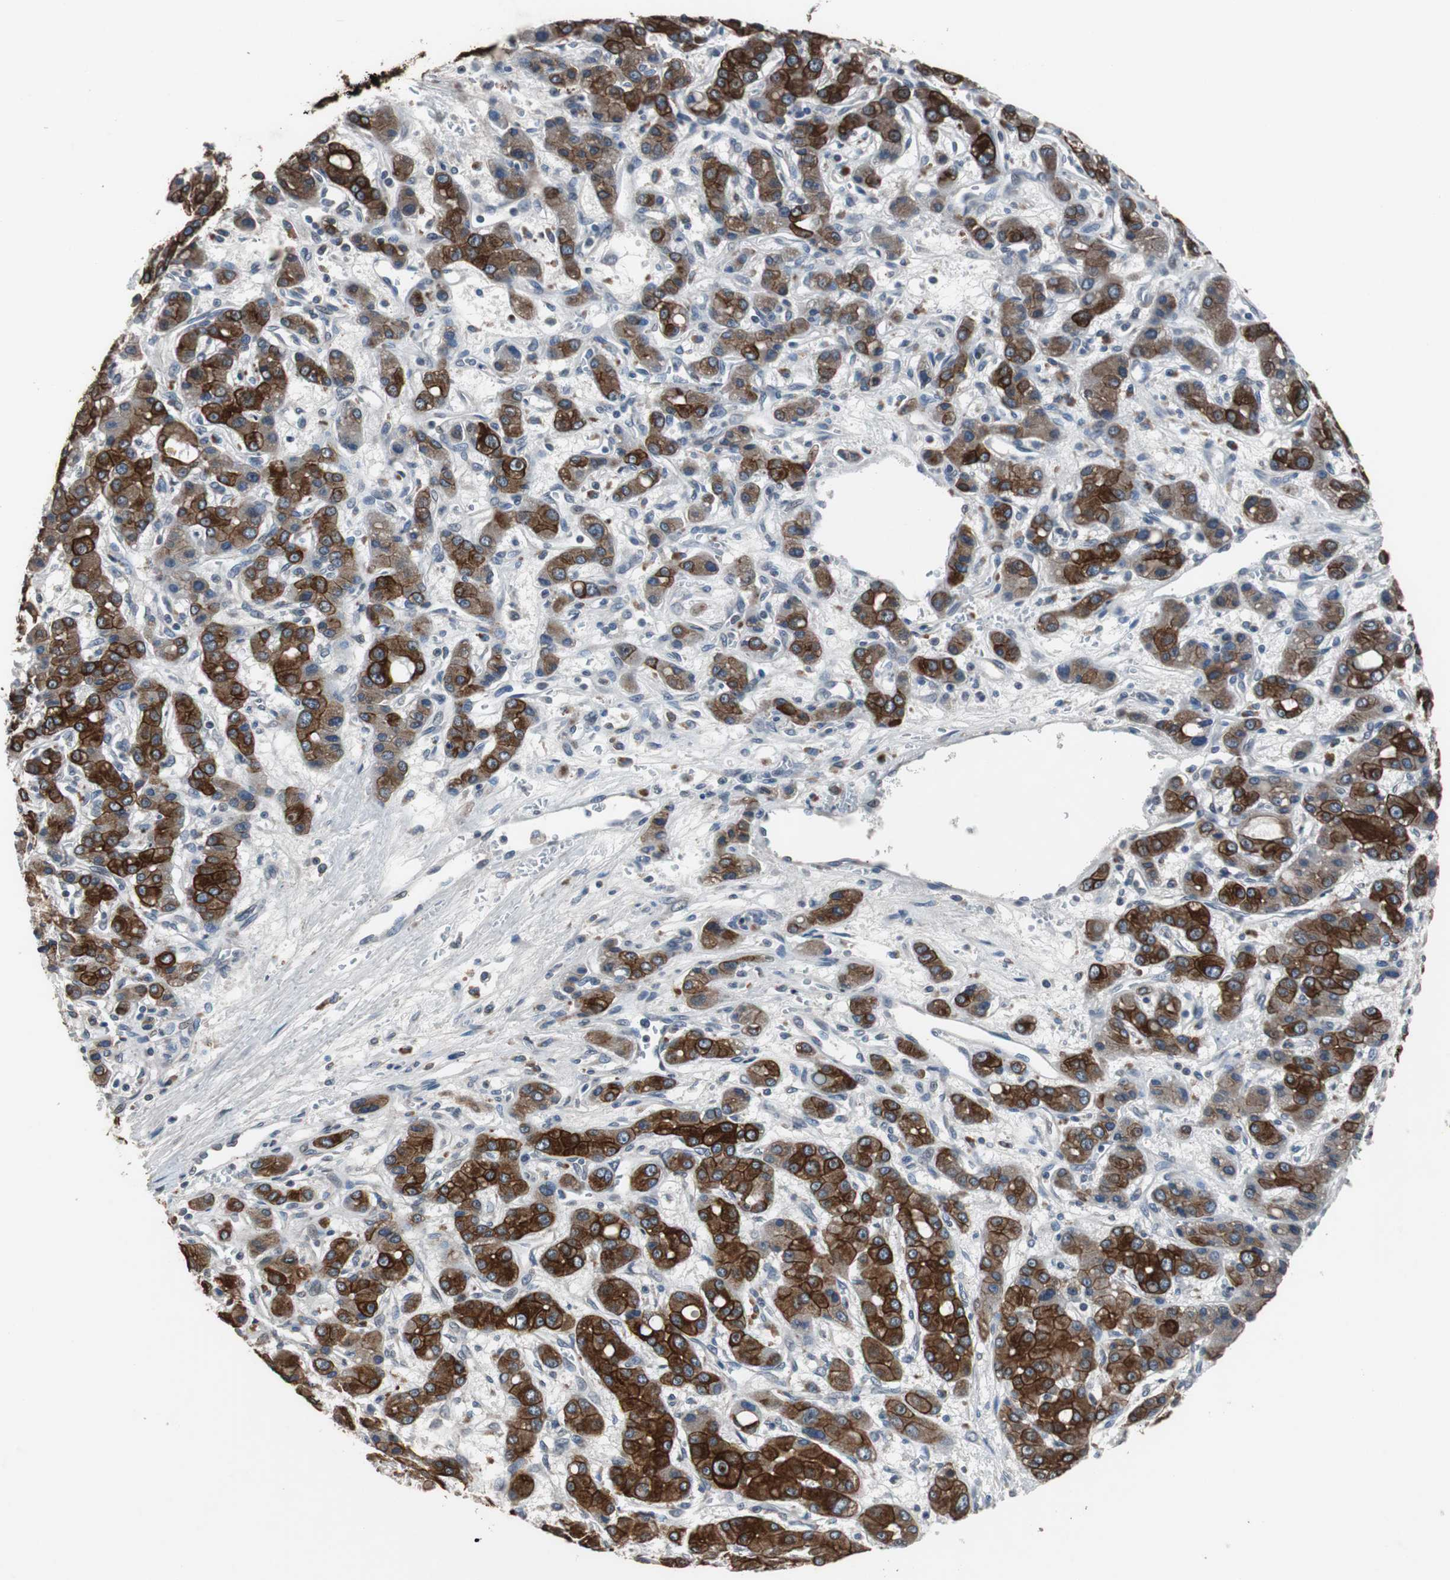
{"staining": {"intensity": "strong", "quantity": ">75%", "location": "cytoplasmic/membranous"}, "tissue": "liver cancer", "cell_type": "Tumor cells", "image_type": "cancer", "snomed": [{"axis": "morphology", "description": "Carcinoma, Hepatocellular, NOS"}, {"axis": "topography", "description": "Liver"}], "caption": "Immunohistochemical staining of human hepatocellular carcinoma (liver) demonstrates strong cytoplasmic/membranous protein expression in about >75% of tumor cells.", "gene": "USP10", "patient": {"sex": "male", "age": 55}}